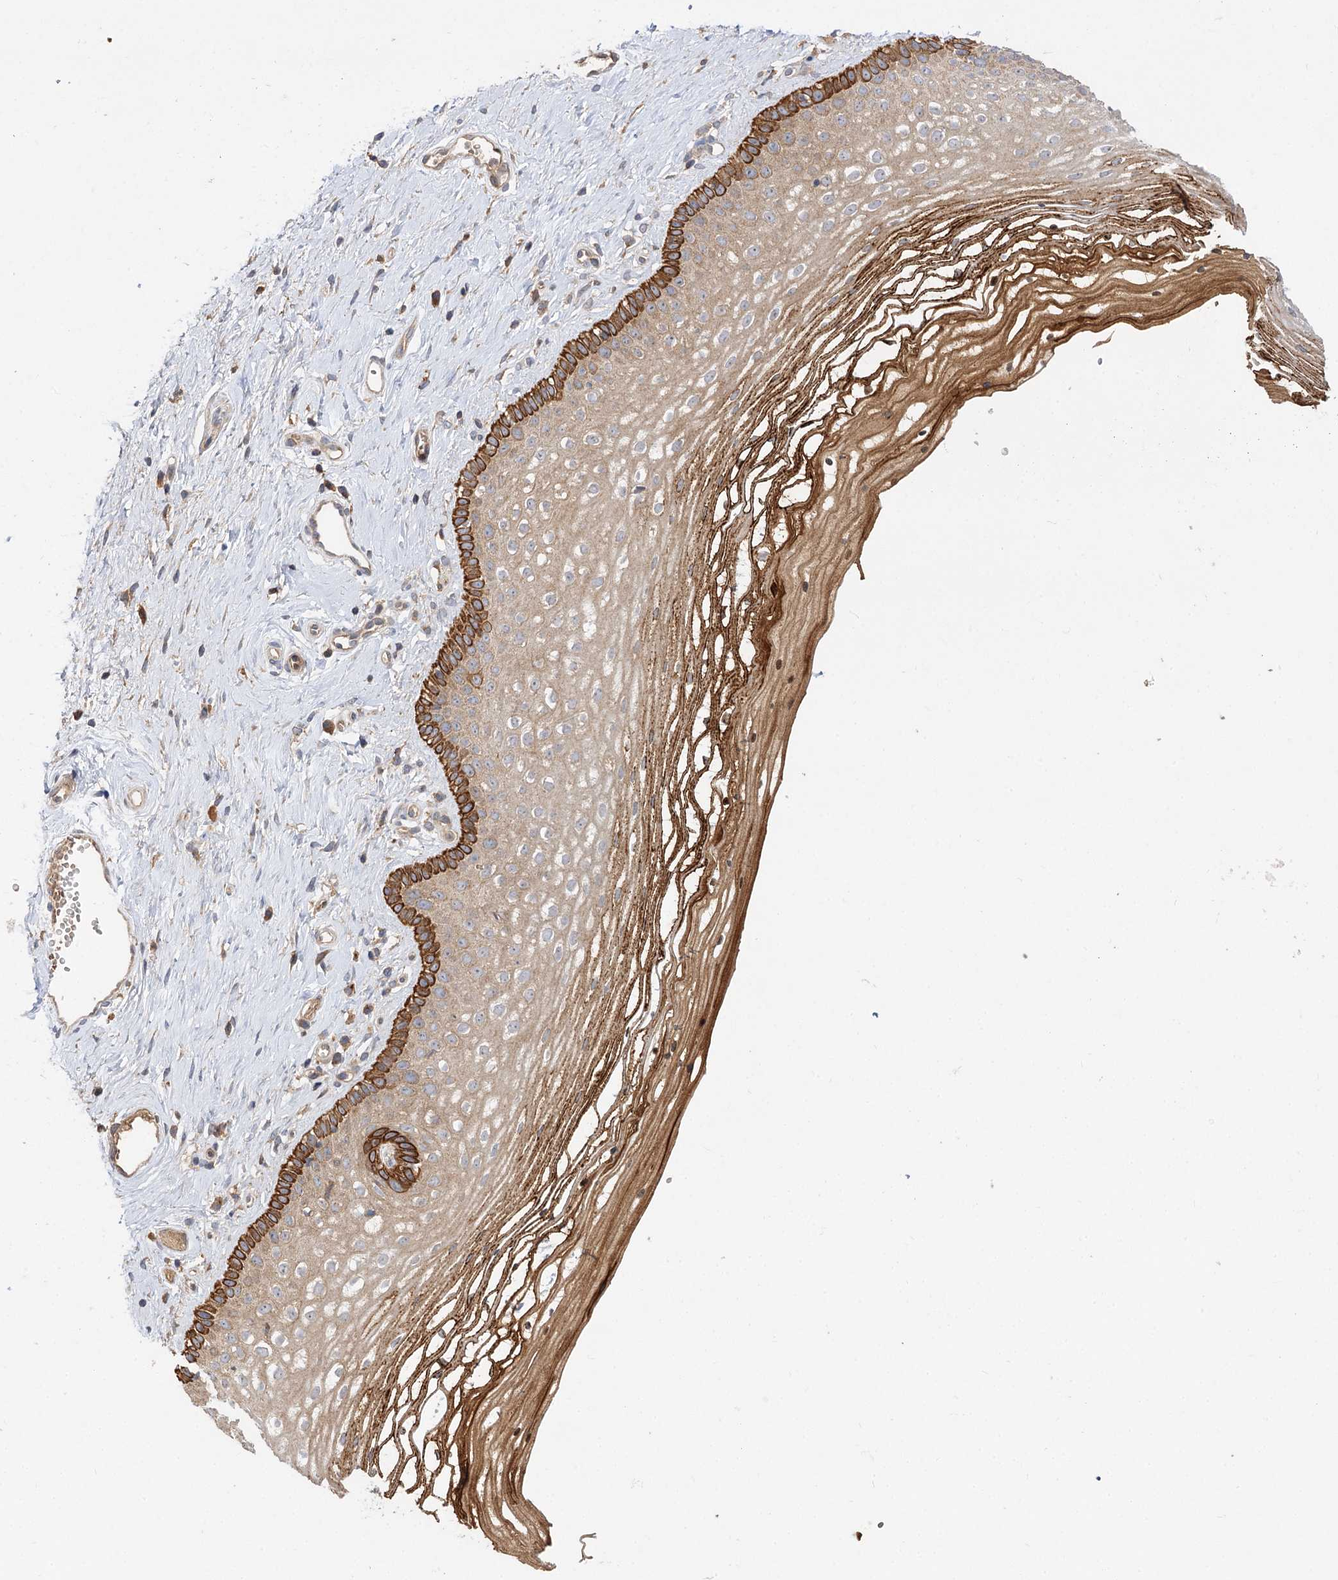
{"staining": {"intensity": "strong", "quantity": "25%-75%", "location": "cytoplasmic/membranous"}, "tissue": "vagina", "cell_type": "Squamous epithelial cells", "image_type": "normal", "snomed": [{"axis": "morphology", "description": "Normal tissue, NOS"}, {"axis": "topography", "description": "Vagina"}], "caption": "Strong cytoplasmic/membranous staining for a protein is appreciated in approximately 25%-75% of squamous epithelial cells of benign vagina using immunohistochemistry.", "gene": "PATL1", "patient": {"sex": "female", "age": 46}}